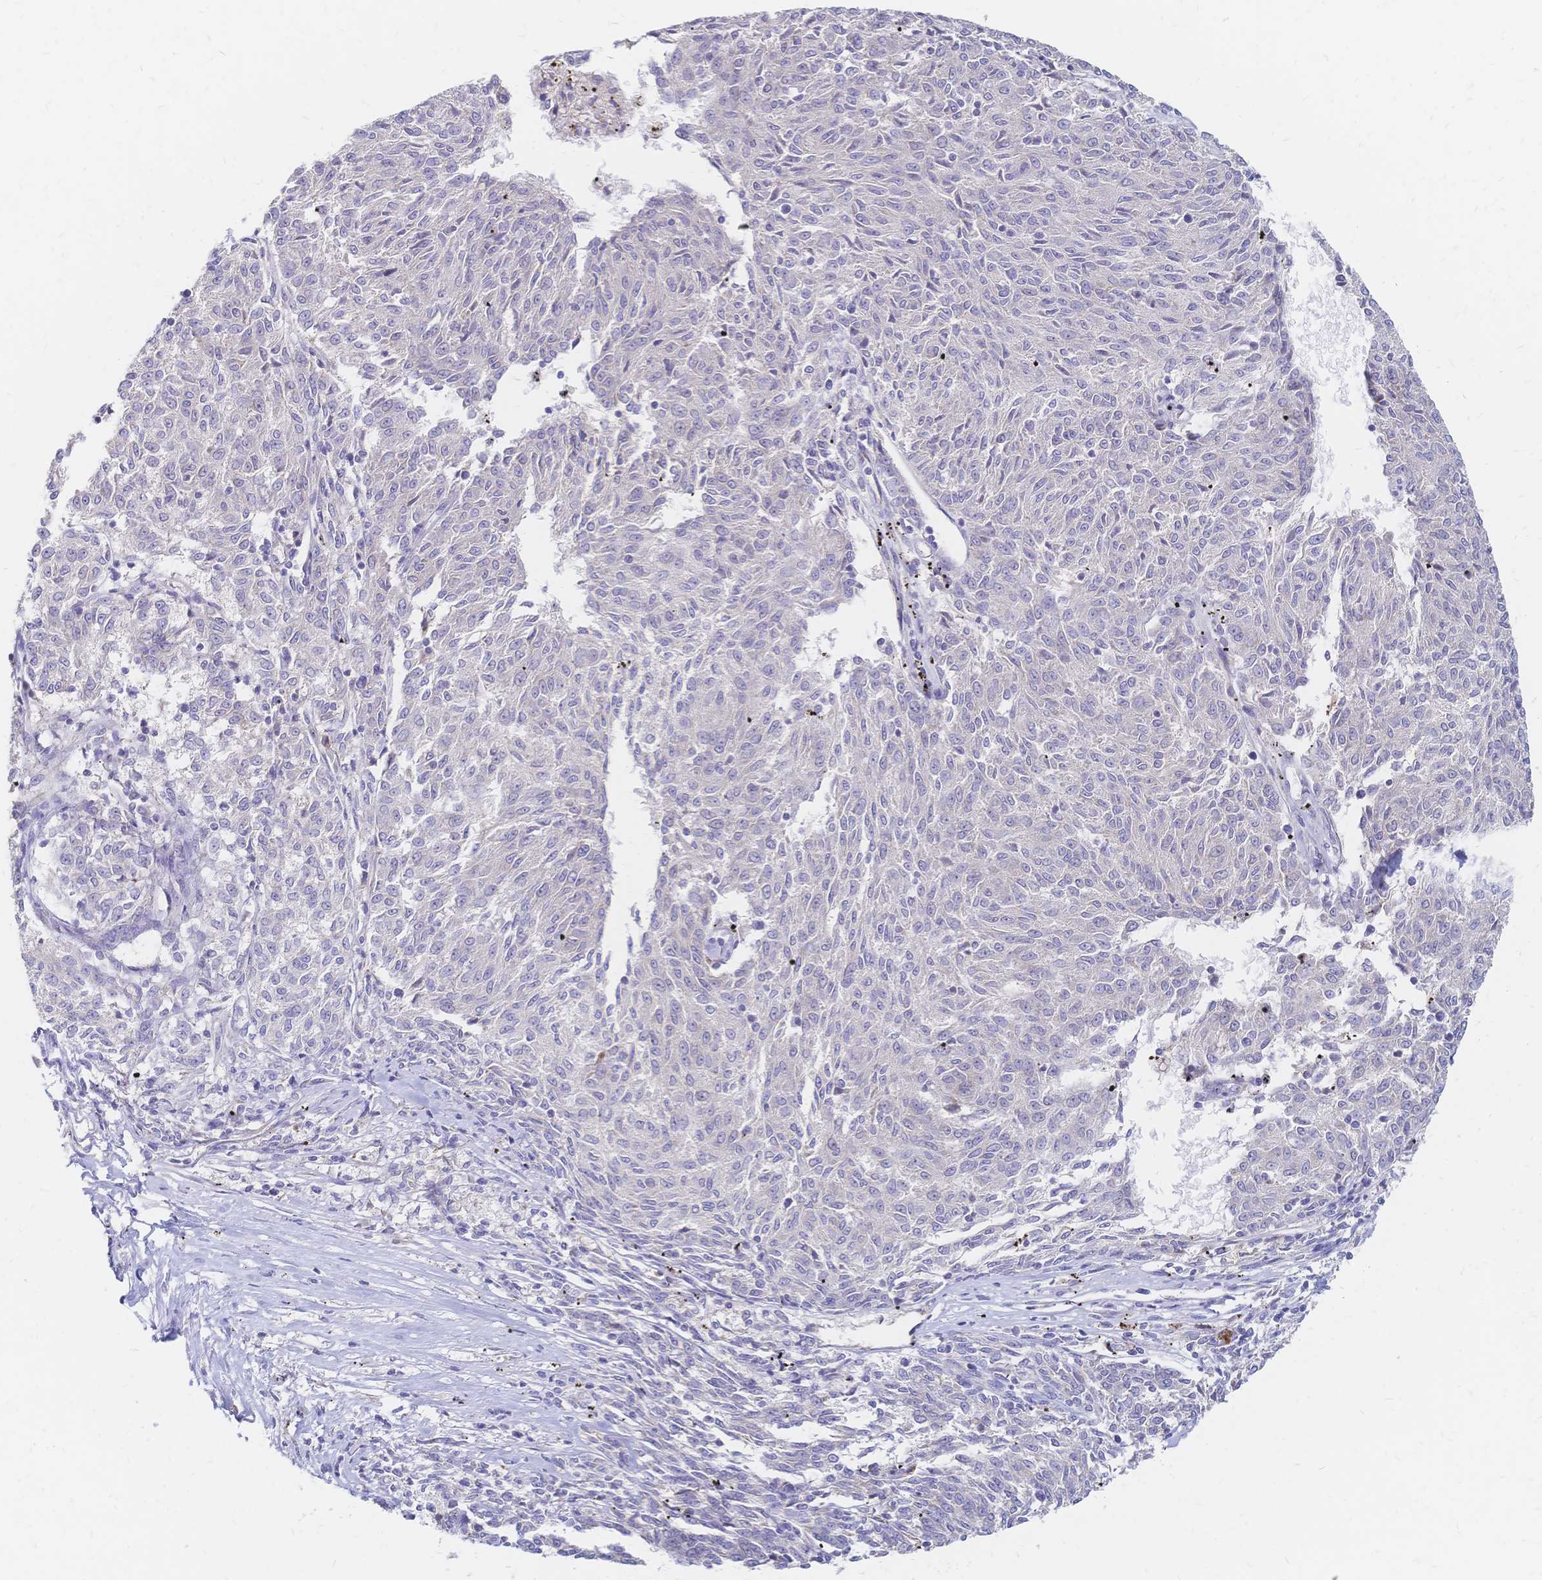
{"staining": {"intensity": "negative", "quantity": "none", "location": "none"}, "tissue": "melanoma", "cell_type": "Tumor cells", "image_type": "cancer", "snomed": [{"axis": "morphology", "description": "Malignant melanoma, NOS"}, {"axis": "topography", "description": "Skin"}], "caption": "This is an immunohistochemistry histopathology image of human malignant melanoma. There is no positivity in tumor cells.", "gene": "VWC2L", "patient": {"sex": "female", "age": 72}}